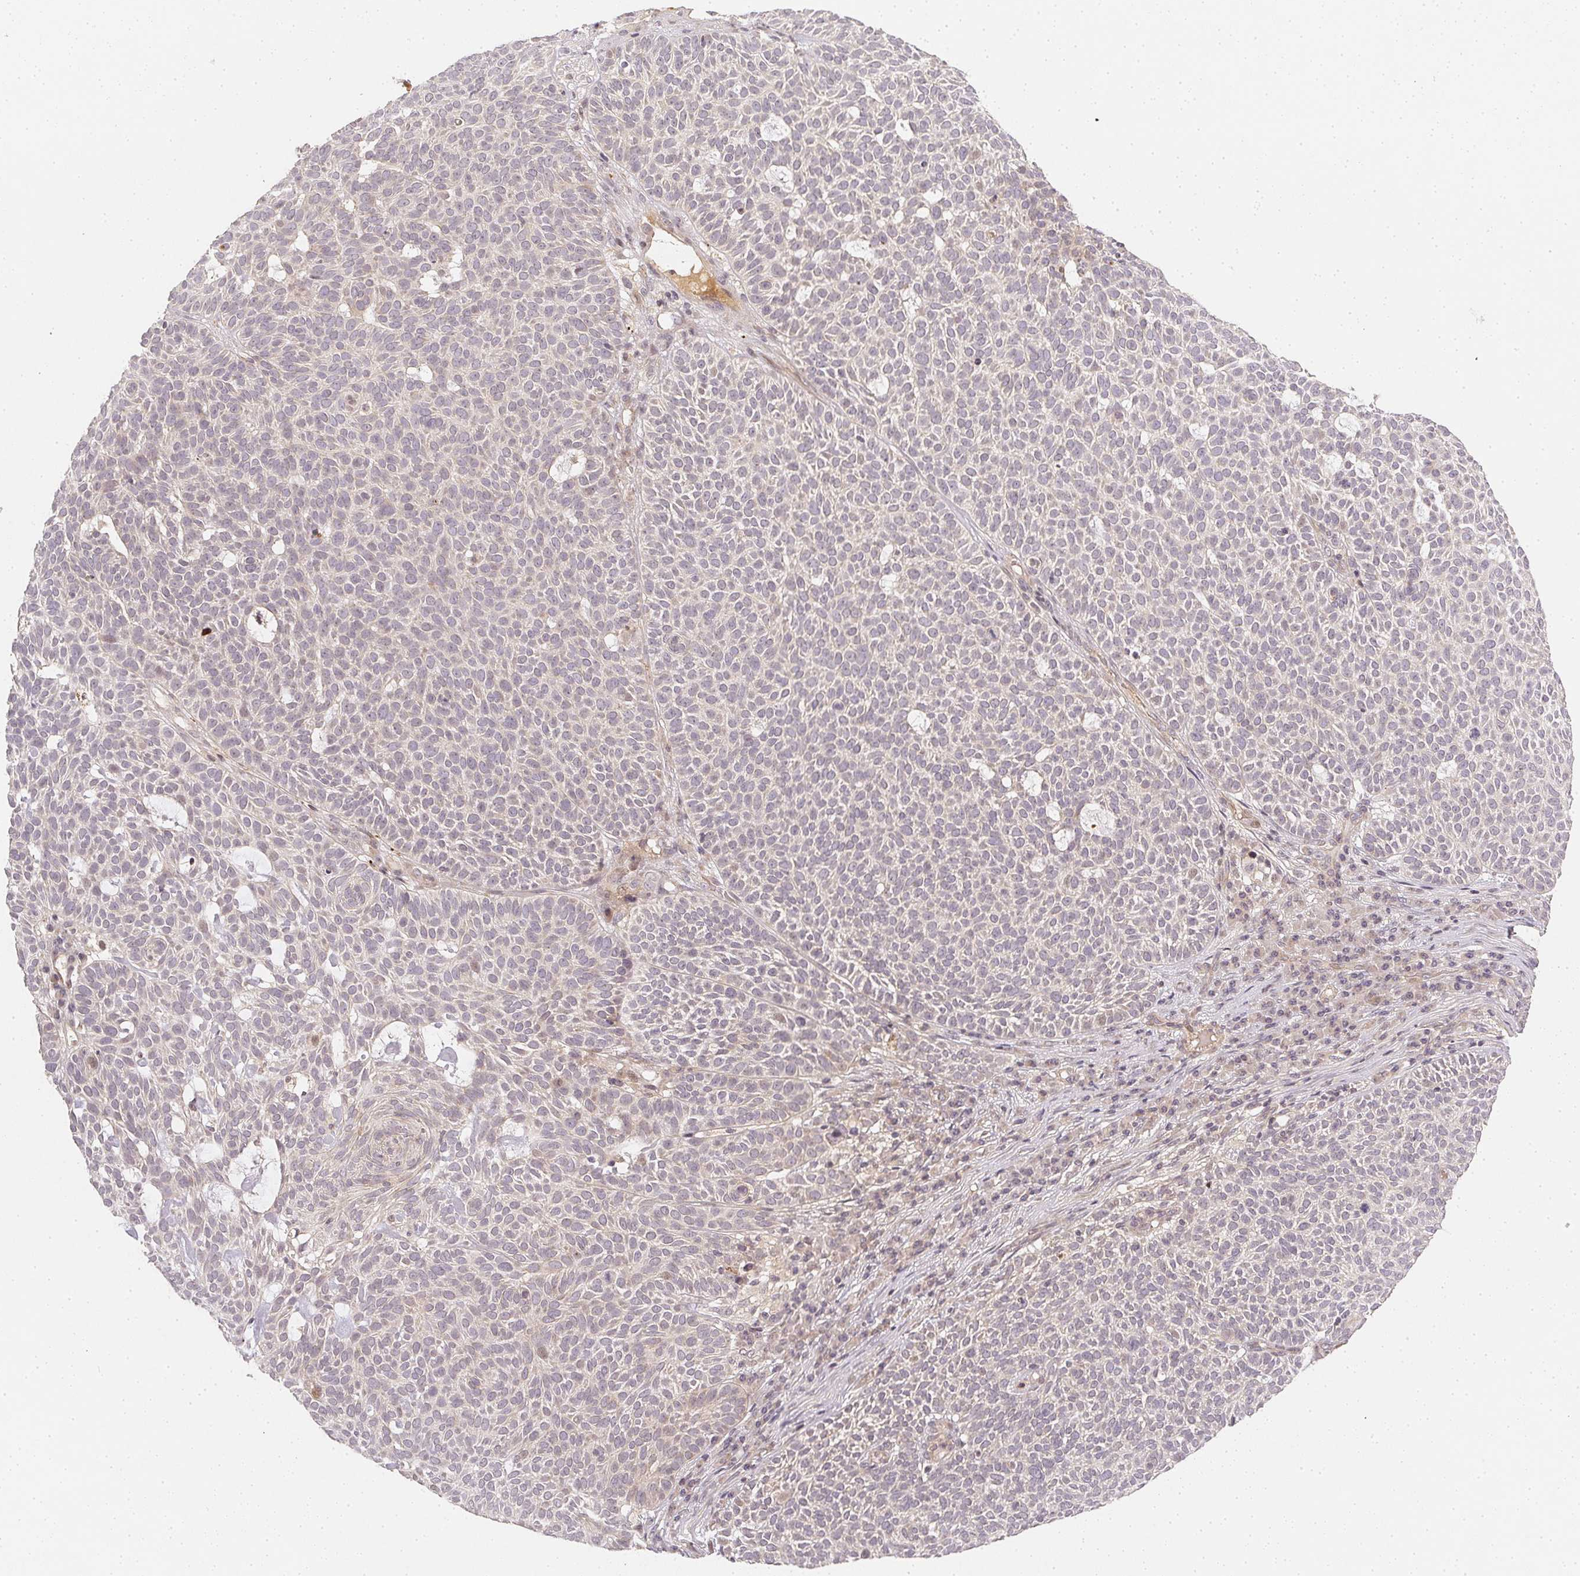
{"staining": {"intensity": "negative", "quantity": "none", "location": "none"}, "tissue": "skin cancer", "cell_type": "Tumor cells", "image_type": "cancer", "snomed": [{"axis": "morphology", "description": "Squamous cell carcinoma, NOS"}, {"axis": "topography", "description": "Skin"}], "caption": "DAB immunohistochemical staining of human skin squamous cell carcinoma exhibits no significant expression in tumor cells.", "gene": "SERPINE1", "patient": {"sex": "female", "age": 90}}